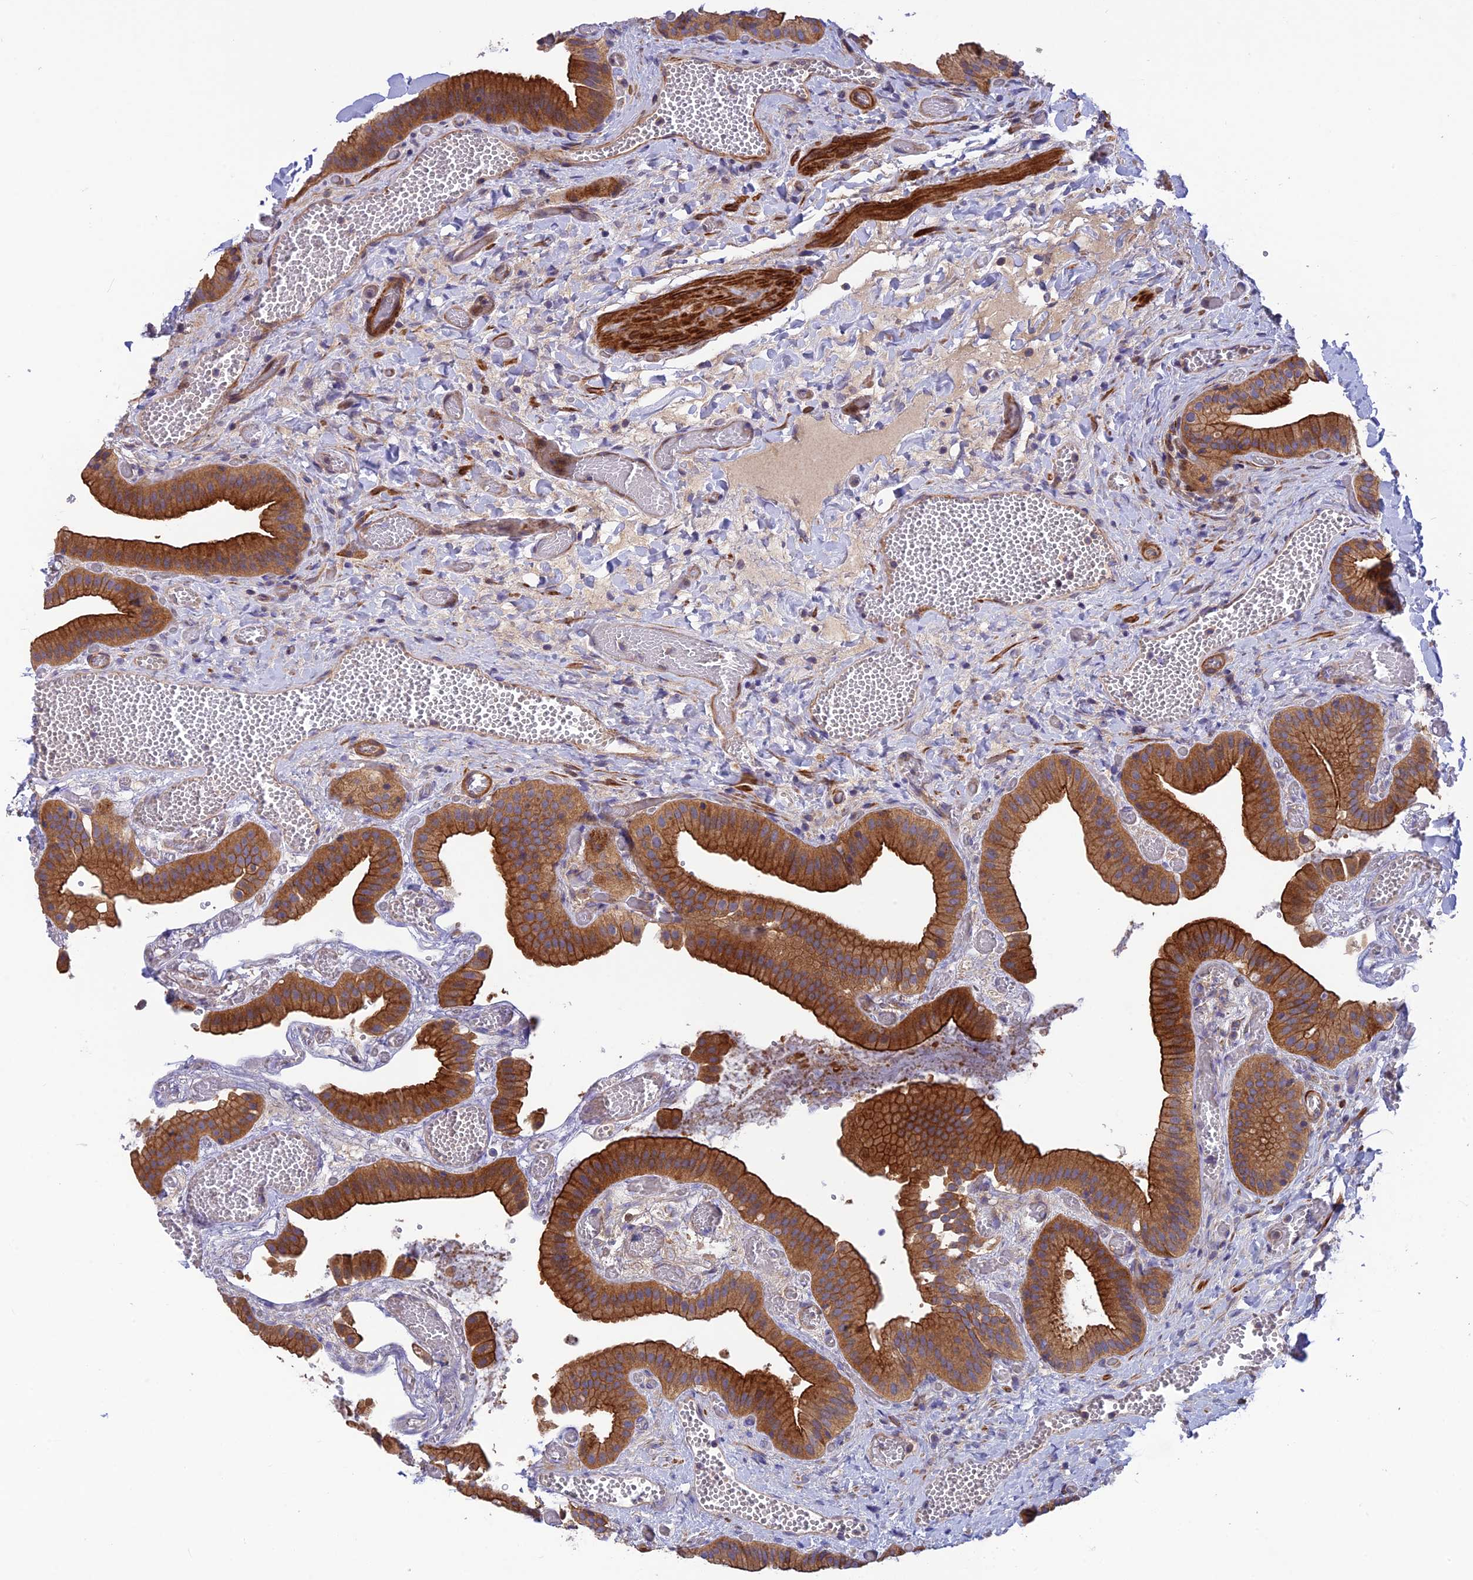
{"staining": {"intensity": "strong", "quantity": ">75%", "location": "cytoplasmic/membranous"}, "tissue": "gallbladder", "cell_type": "Glandular cells", "image_type": "normal", "snomed": [{"axis": "morphology", "description": "Normal tissue, NOS"}, {"axis": "topography", "description": "Gallbladder"}], "caption": "Gallbladder stained with DAB IHC exhibits high levels of strong cytoplasmic/membranous staining in approximately >75% of glandular cells. (IHC, brightfield microscopy, high magnification).", "gene": "ADAMTS15", "patient": {"sex": "female", "age": 64}}